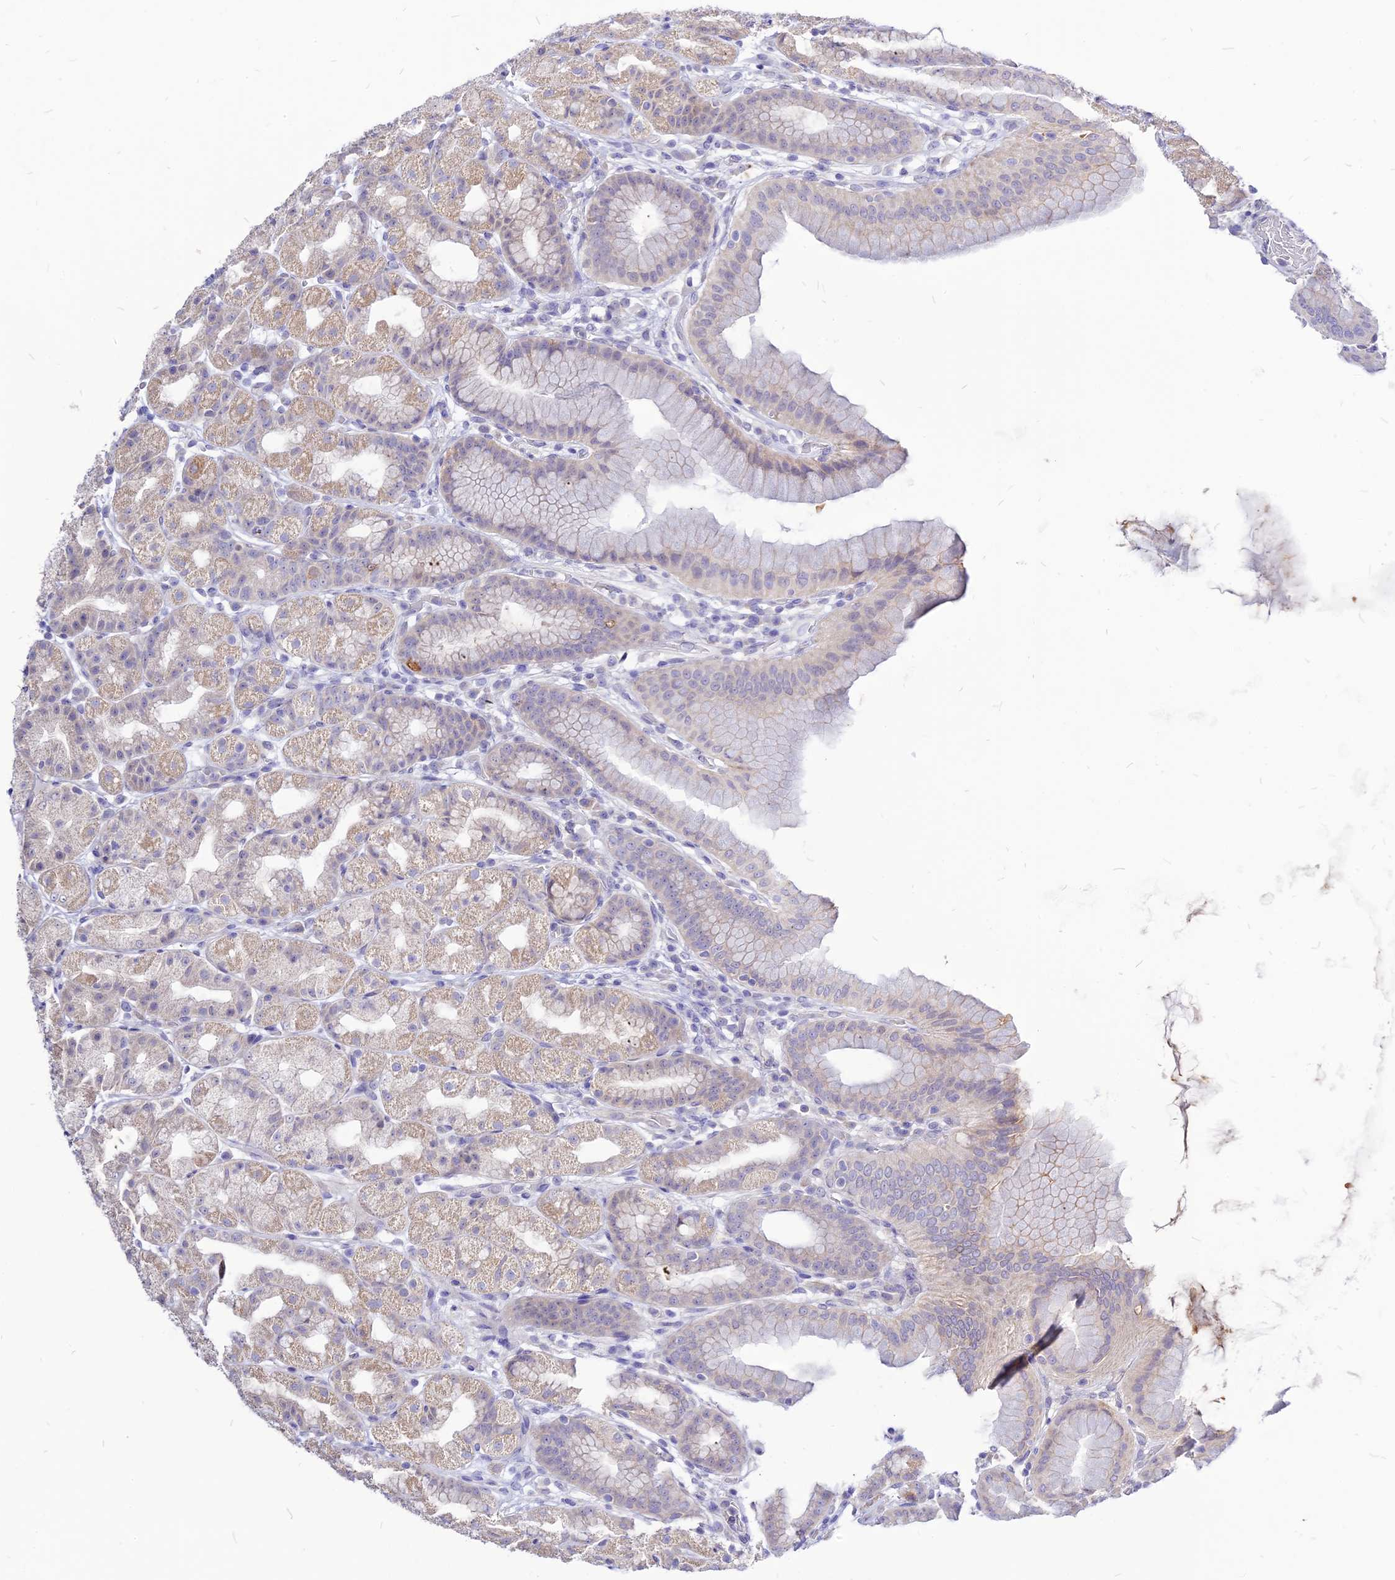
{"staining": {"intensity": "weak", "quantity": "<25%", "location": "cytoplasmic/membranous"}, "tissue": "stomach", "cell_type": "Glandular cells", "image_type": "normal", "snomed": [{"axis": "morphology", "description": "Normal tissue, NOS"}, {"axis": "topography", "description": "Stomach, upper"}], "caption": "Immunohistochemical staining of benign stomach shows no significant expression in glandular cells. (DAB IHC, high magnification).", "gene": "CZIB", "patient": {"sex": "male", "age": 68}}